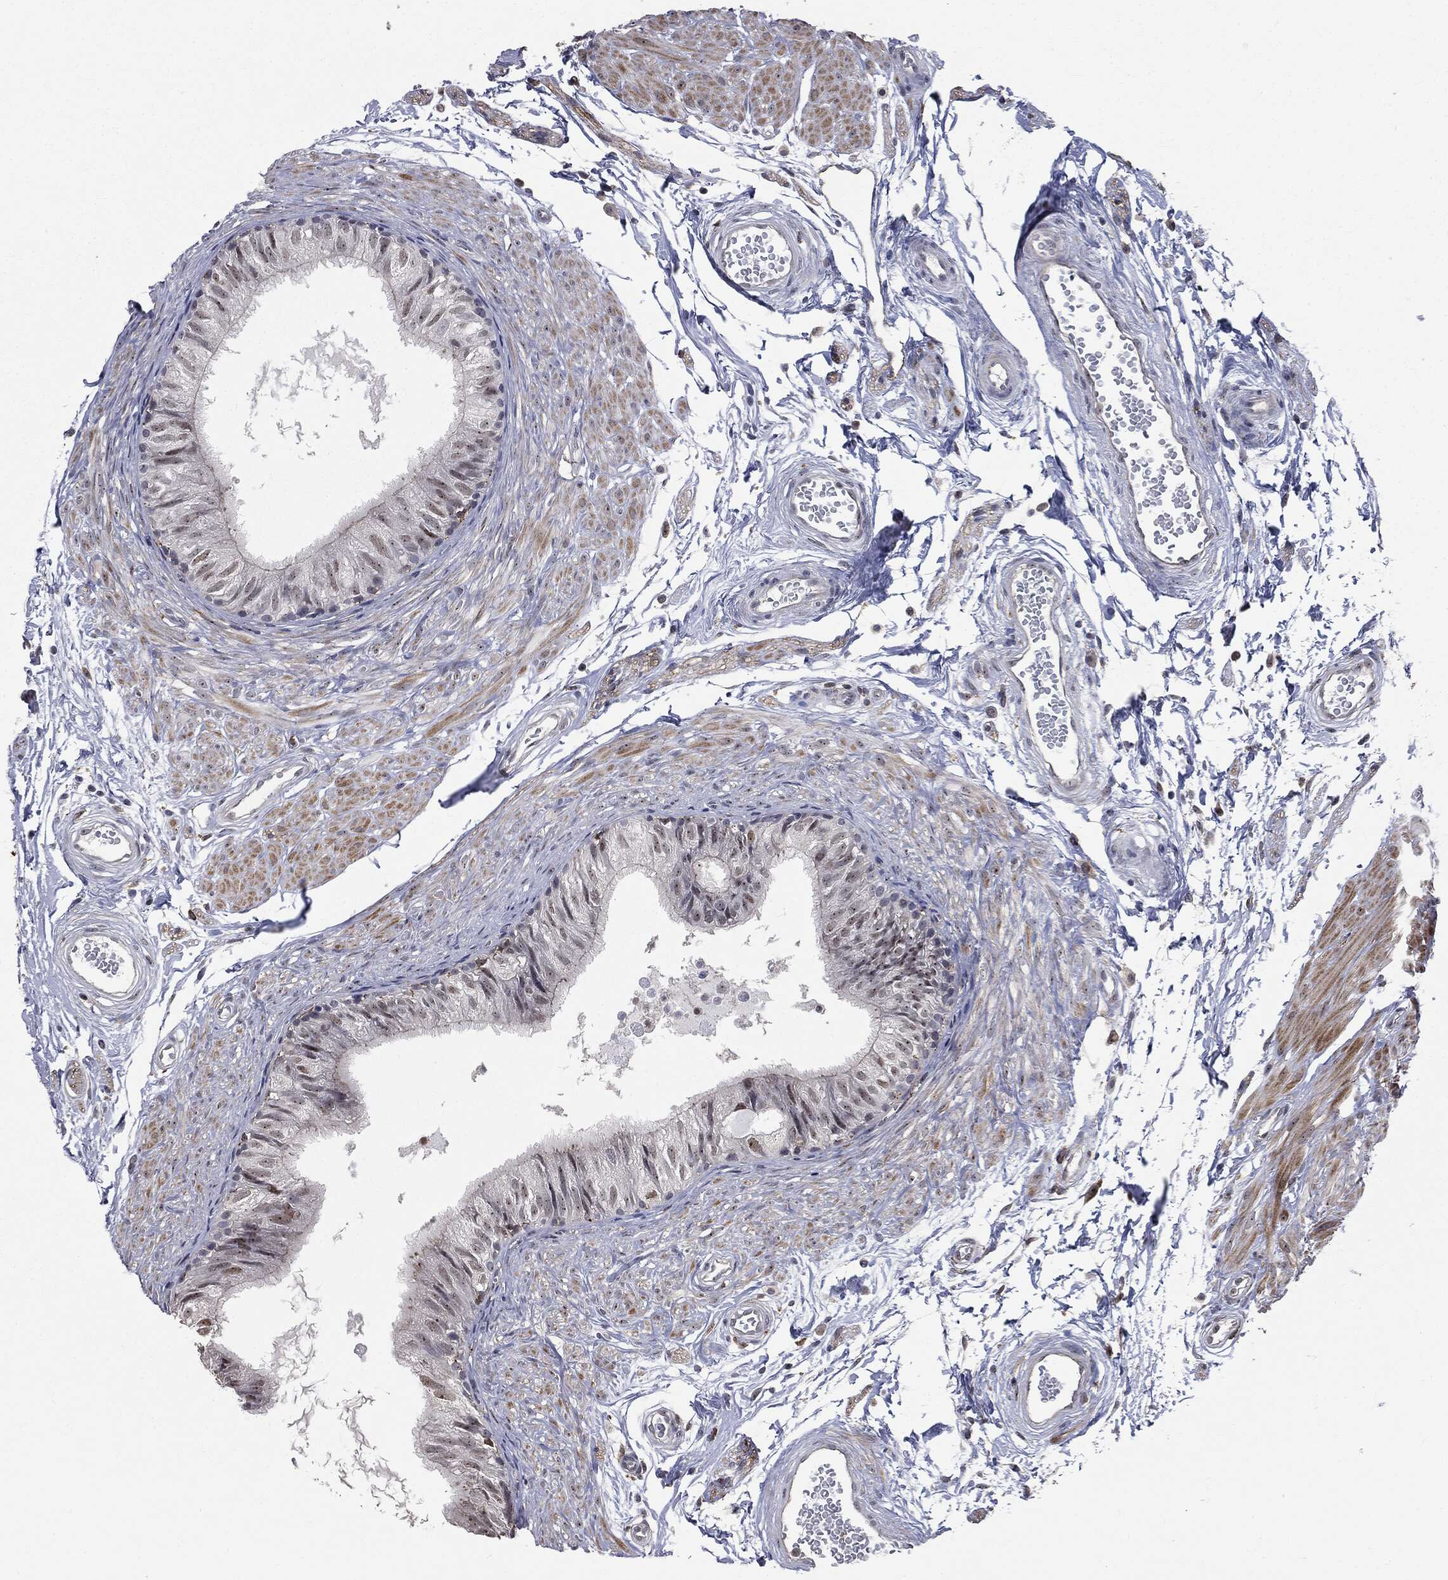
{"staining": {"intensity": "weak", "quantity": "<25%", "location": "nuclear"}, "tissue": "epididymis", "cell_type": "Glandular cells", "image_type": "normal", "snomed": [{"axis": "morphology", "description": "Normal tissue, NOS"}, {"axis": "topography", "description": "Epididymis"}], "caption": "Immunohistochemistry (IHC) of normal epididymis exhibits no expression in glandular cells.", "gene": "TRMT1L", "patient": {"sex": "male", "age": 22}}